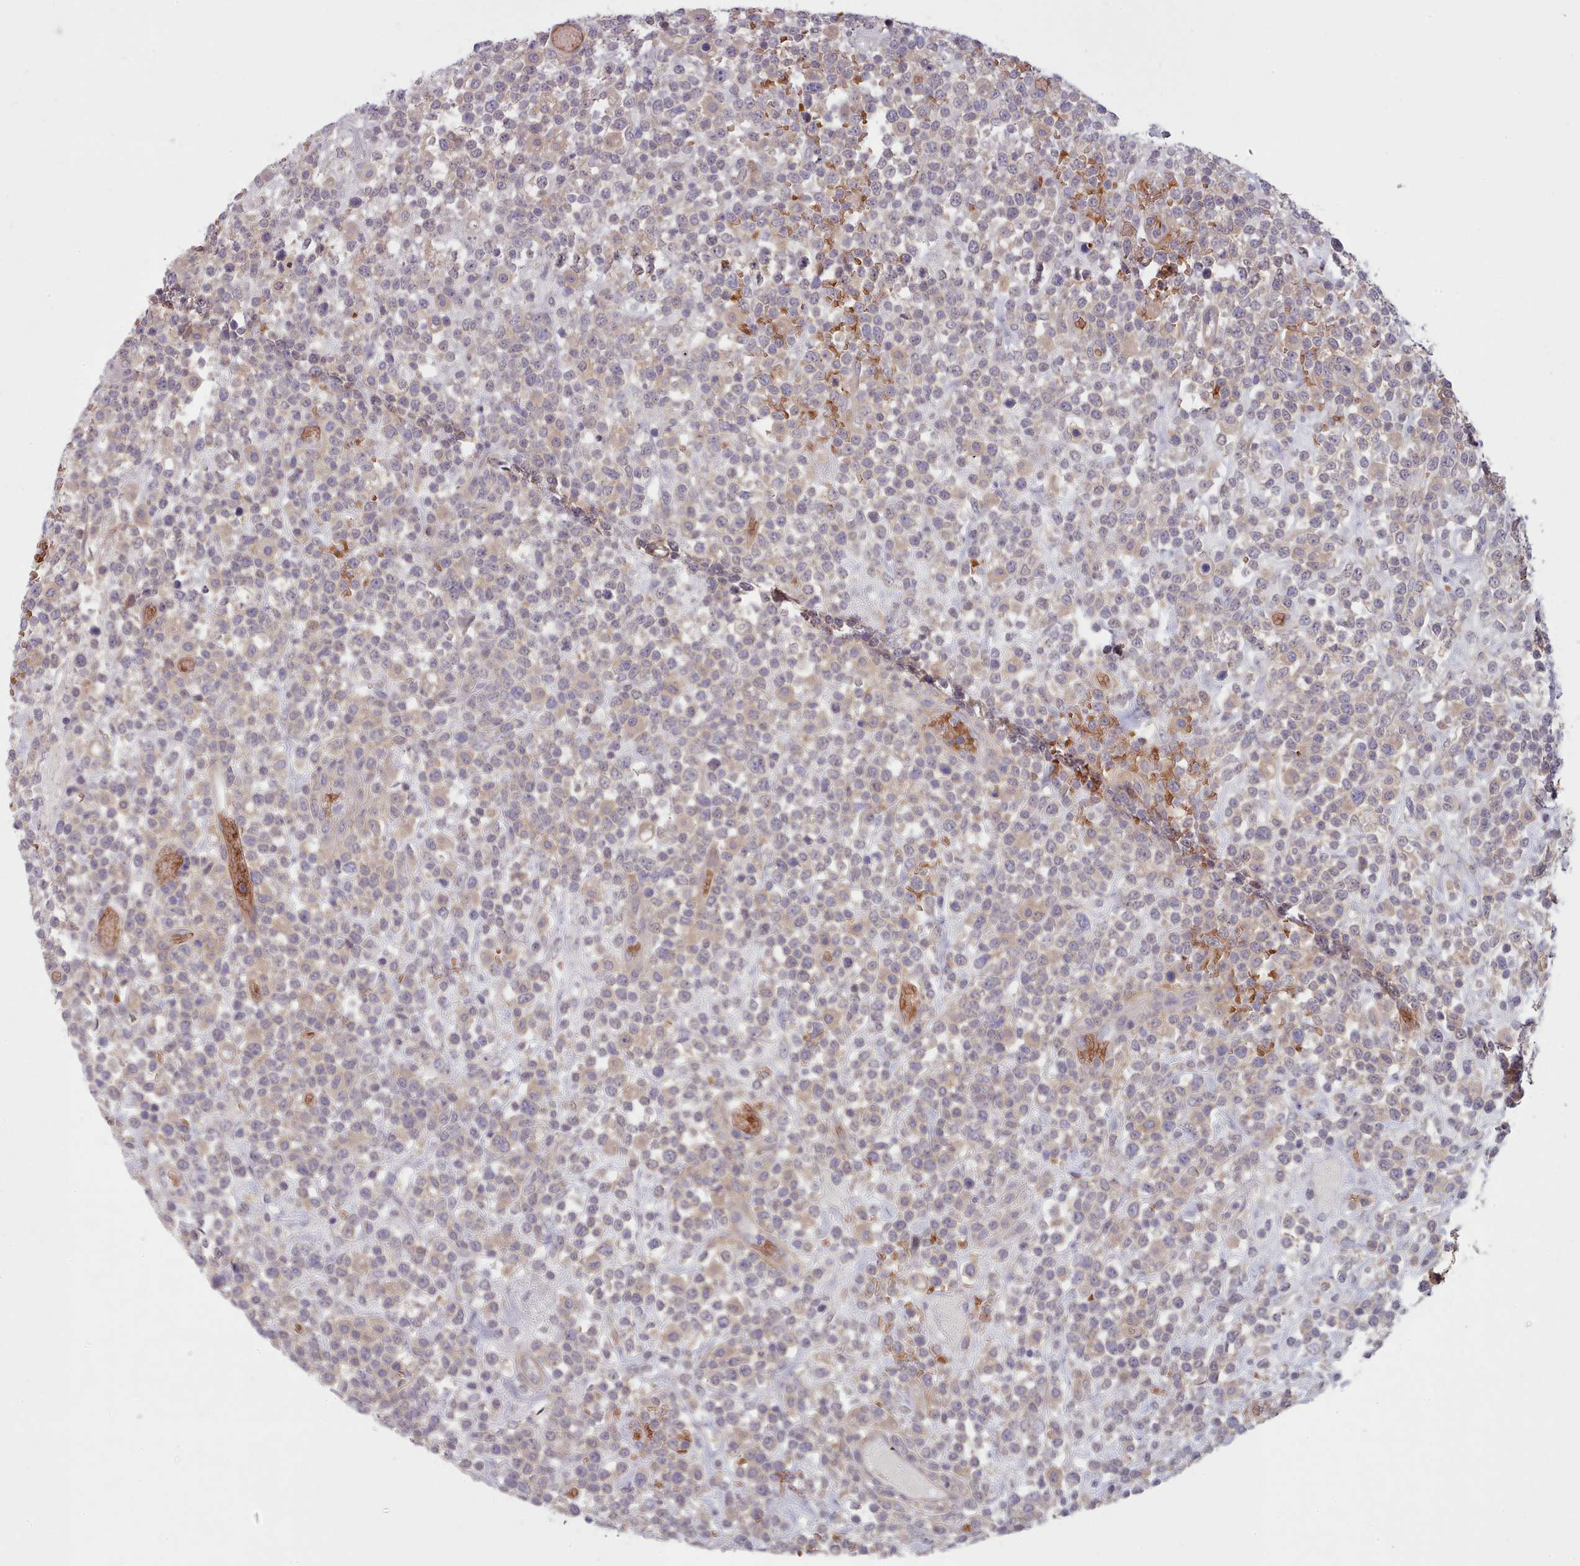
{"staining": {"intensity": "negative", "quantity": "none", "location": "none"}, "tissue": "lymphoma", "cell_type": "Tumor cells", "image_type": "cancer", "snomed": [{"axis": "morphology", "description": "Malignant lymphoma, non-Hodgkin's type, High grade"}, {"axis": "topography", "description": "Colon"}], "caption": "There is no significant staining in tumor cells of high-grade malignant lymphoma, non-Hodgkin's type.", "gene": "CLNS1A", "patient": {"sex": "female", "age": 53}}